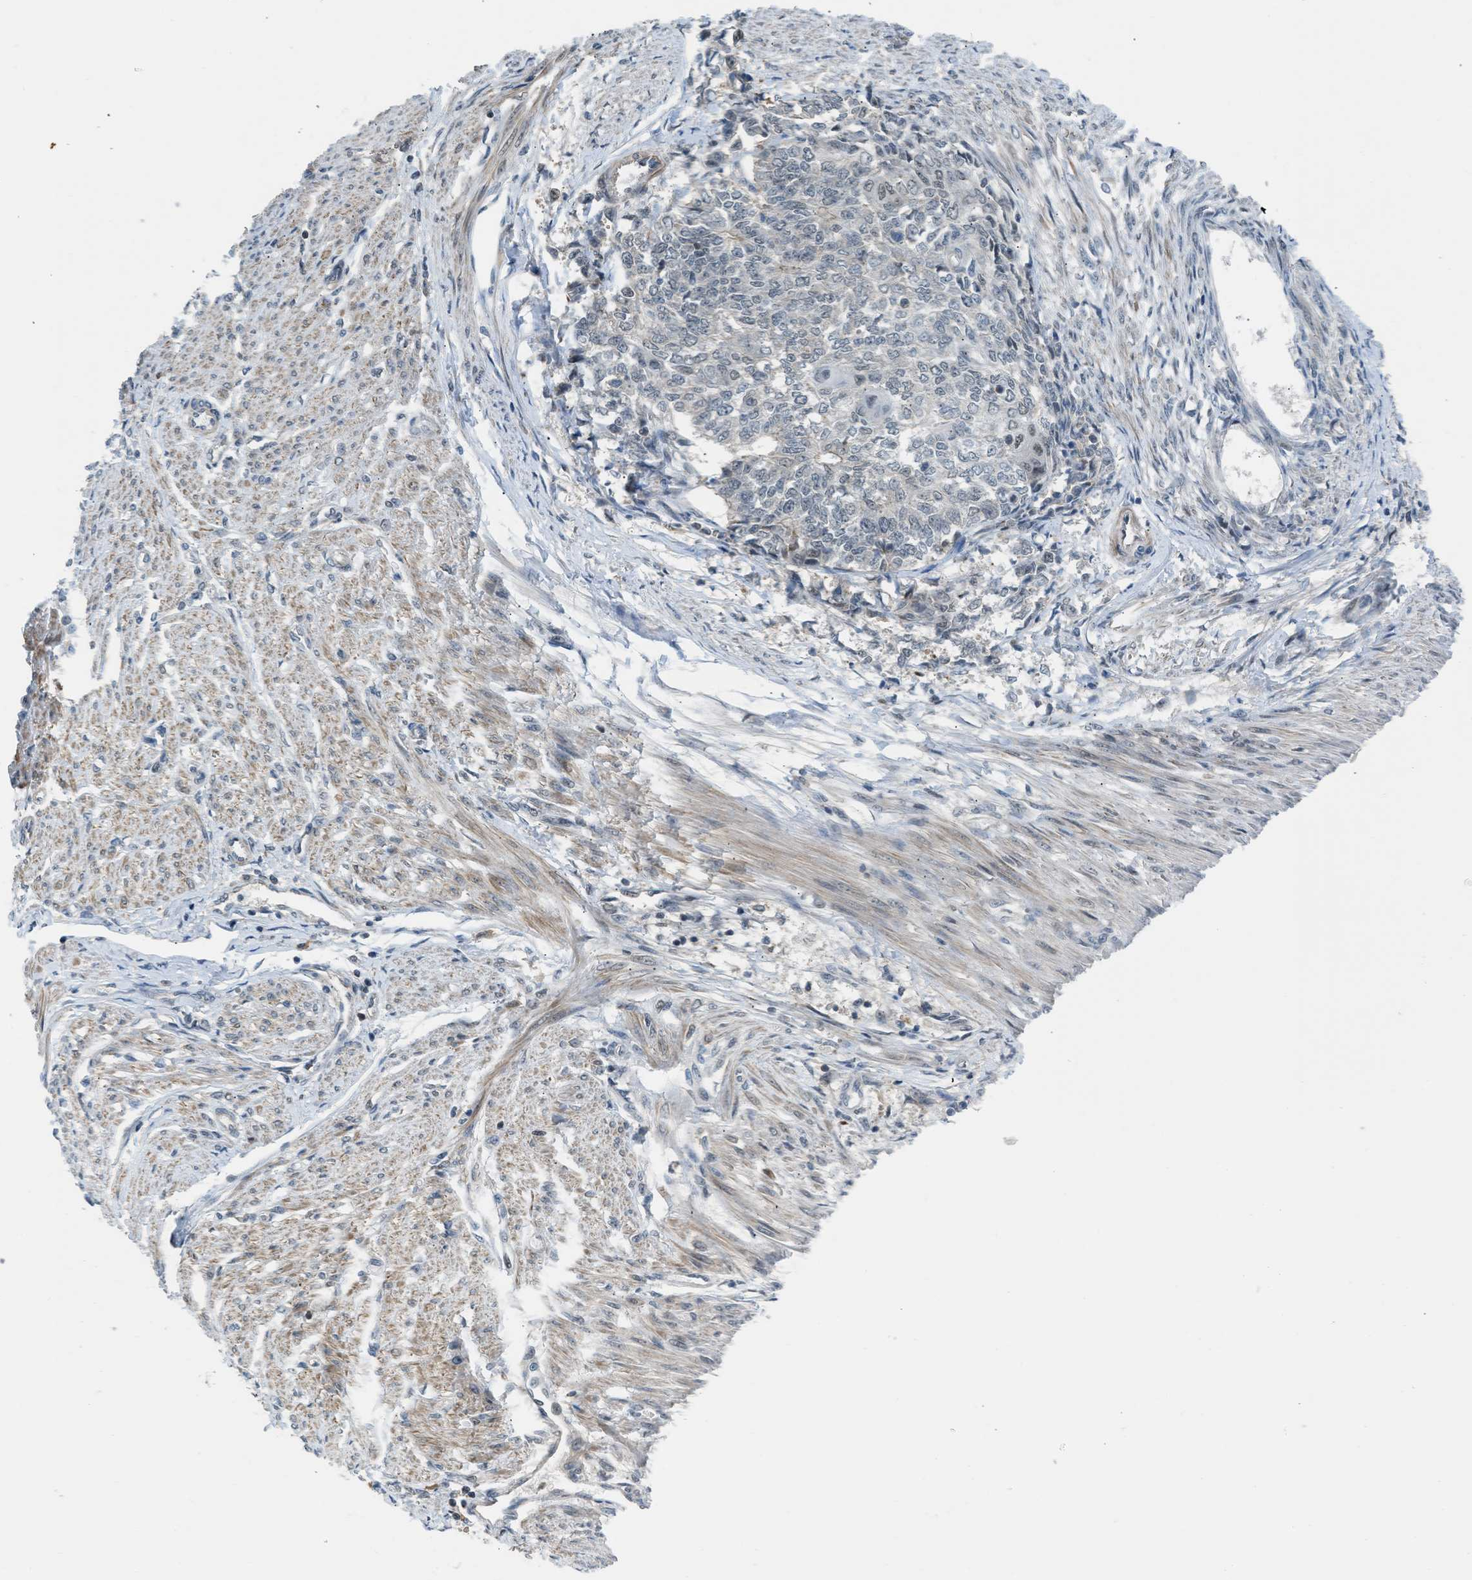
{"staining": {"intensity": "negative", "quantity": "none", "location": "none"}, "tissue": "endometrial cancer", "cell_type": "Tumor cells", "image_type": "cancer", "snomed": [{"axis": "morphology", "description": "Adenocarcinoma, NOS"}, {"axis": "topography", "description": "Endometrium"}], "caption": "Human endometrial cancer stained for a protein using immunohistochemistry (IHC) demonstrates no expression in tumor cells.", "gene": "TTBK2", "patient": {"sex": "female", "age": 32}}